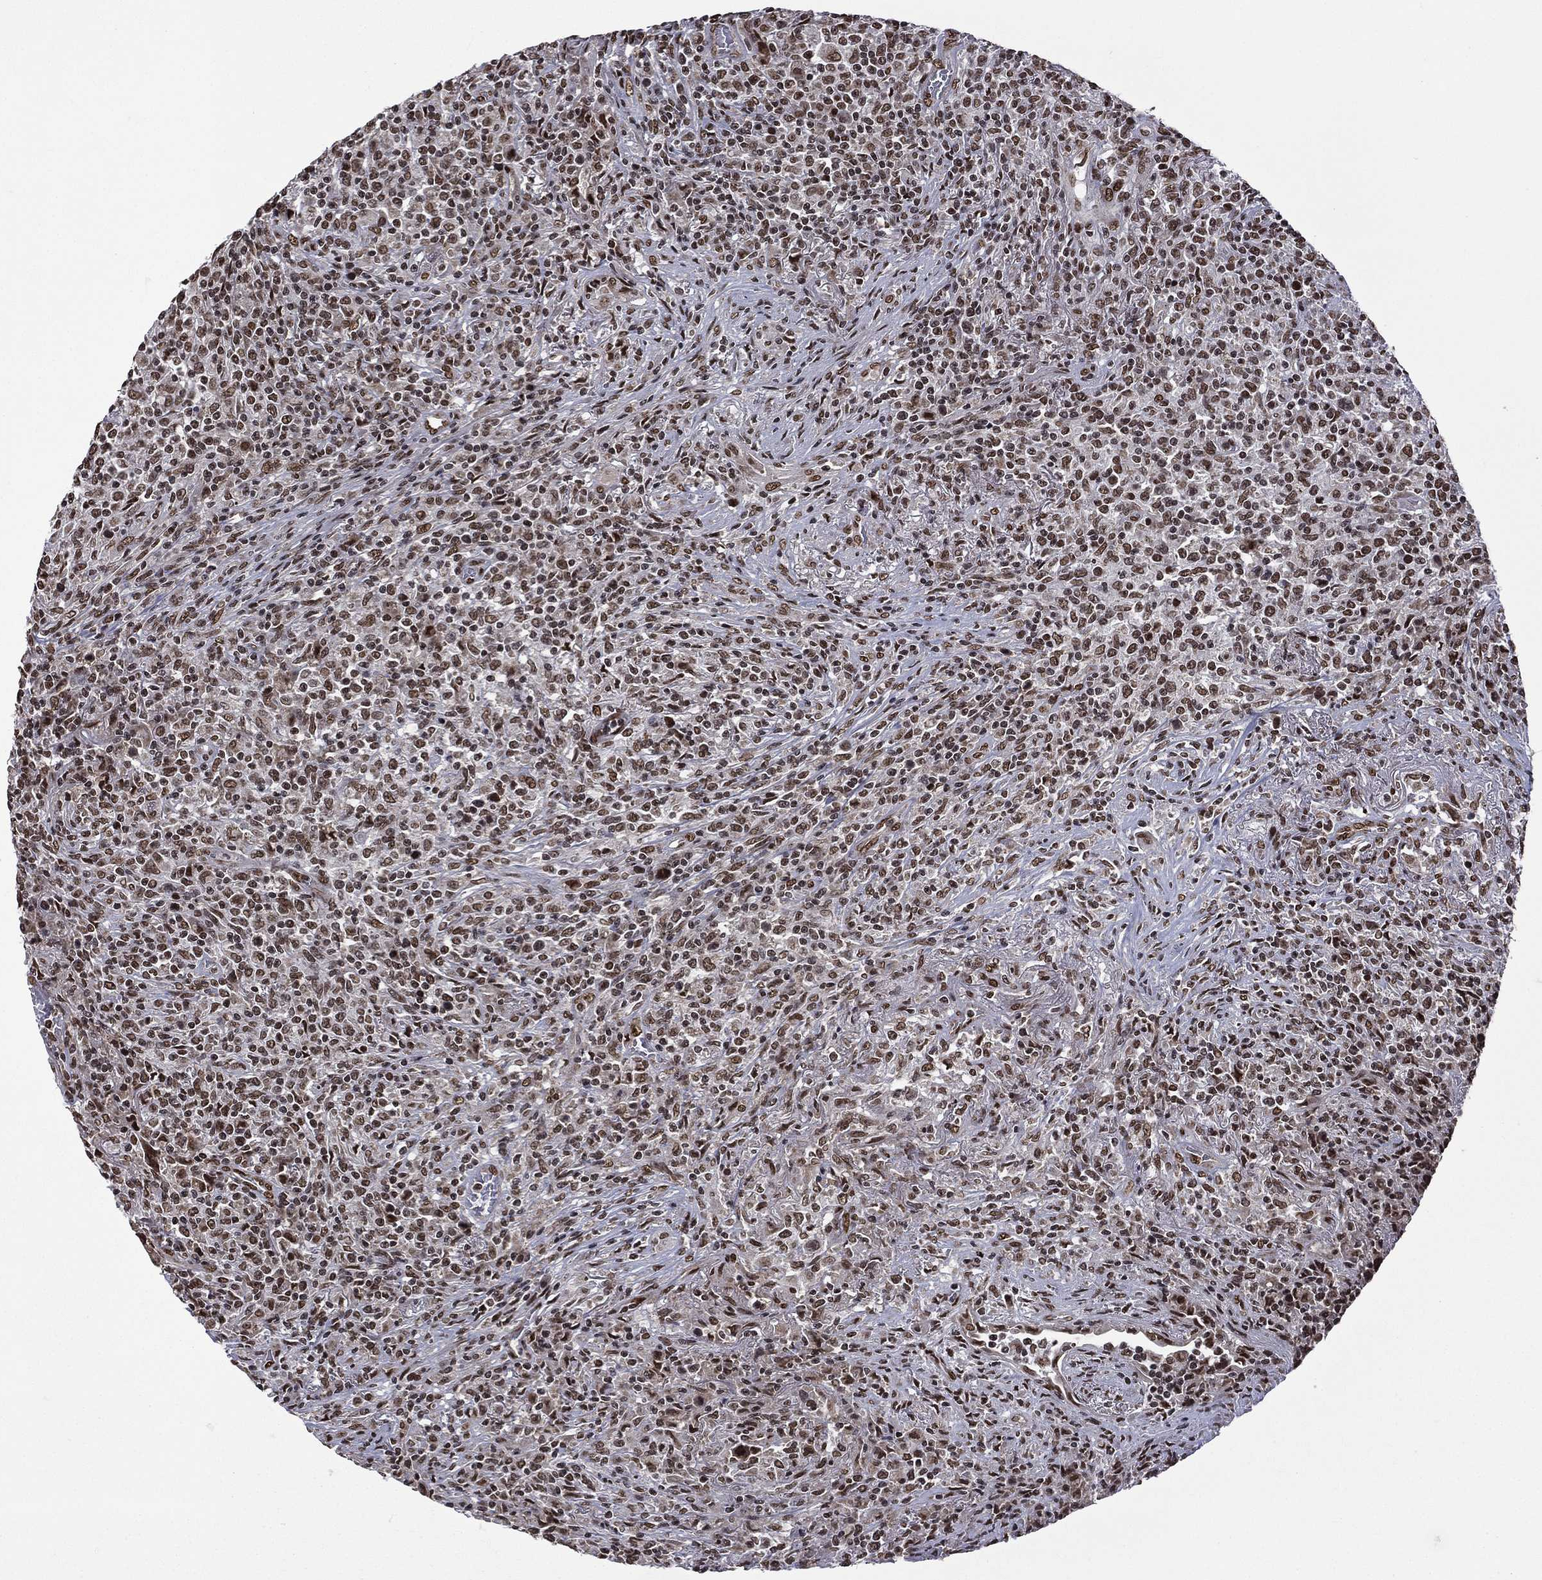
{"staining": {"intensity": "moderate", "quantity": ">75%", "location": "nuclear"}, "tissue": "lymphoma", "cell_type": "Tumor cells", "image_type": "cancer", "snomed": [{"axis": "morphology", "description": "Malignant lymphoma, non-Hodgkin's type, High grade"}, {"axis": "topography", "description": "Lung"}], "caption": "Moderate nuclear staining for a protein is seen in approximately >75% of tumor cells of lymphoma using immunohistochemistry (IHC).", "gene": "C5orf24", "patient": {"sex": "male", "age": 79}}